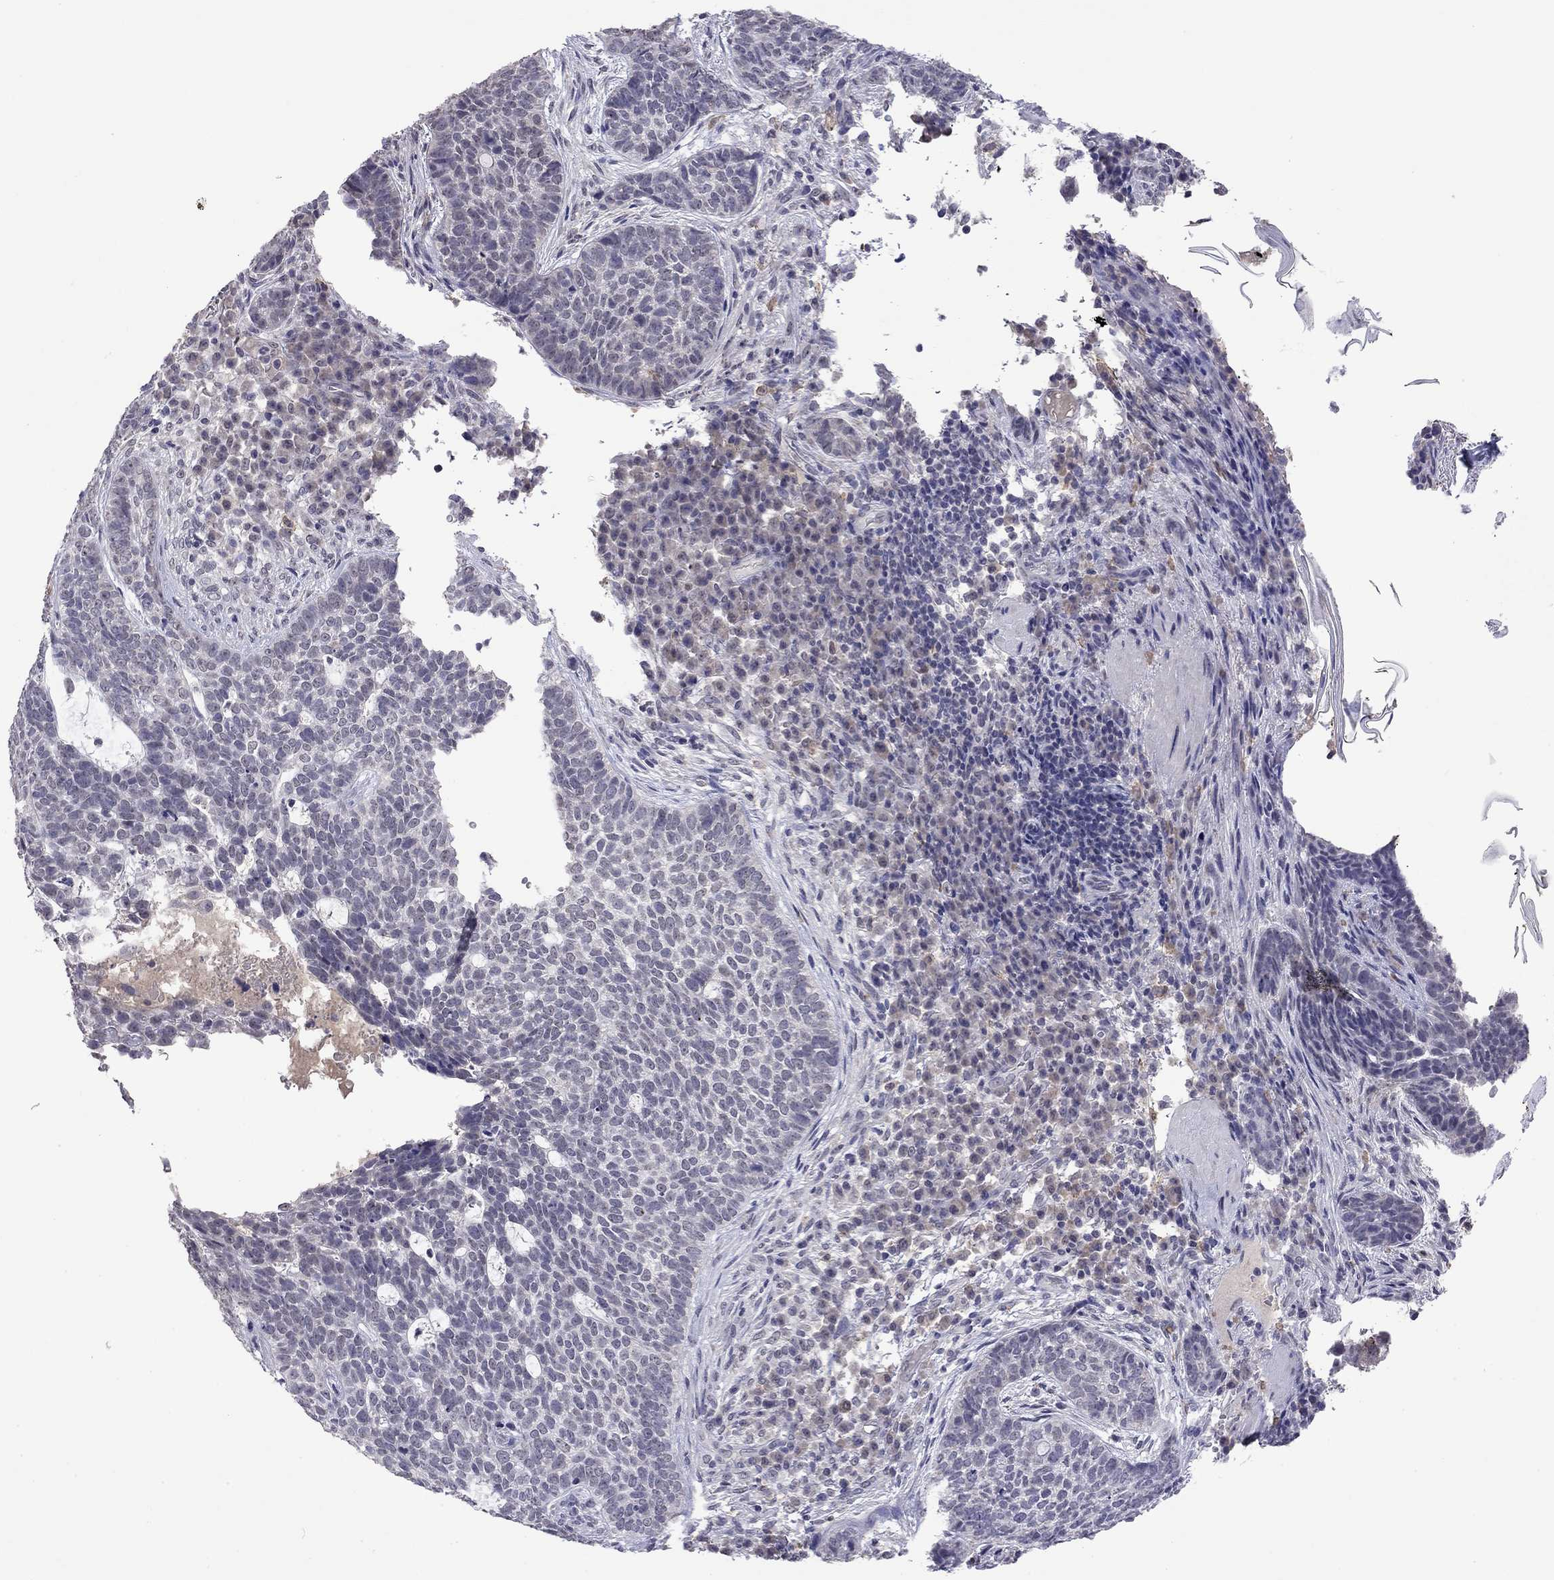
{"staining": {"intensity": "negative", "quantity": "none", "location": "none"}, "tissue": "skin cancer", "cell_type": "Tumor cells", "image_type": "cancer", "snomed": [{"axis": "morphology", "description": "Basal cell carcinoma"}, {"axis": "topography", "description": "Skin"}], "caption": "This is a photomicrograph of IHC staining of basal cell carcinoma (skin), which shows no positivity in tumor cells. (Stains: DAB (3,3'-diaminobenzidine) immunohistochemistry (IHC) with hematoxylin counter stain, Microscopy: brightfield microscopy at high magnification).", "gene": "WNK3", "patient": {"sex": "female", "age": 69}}